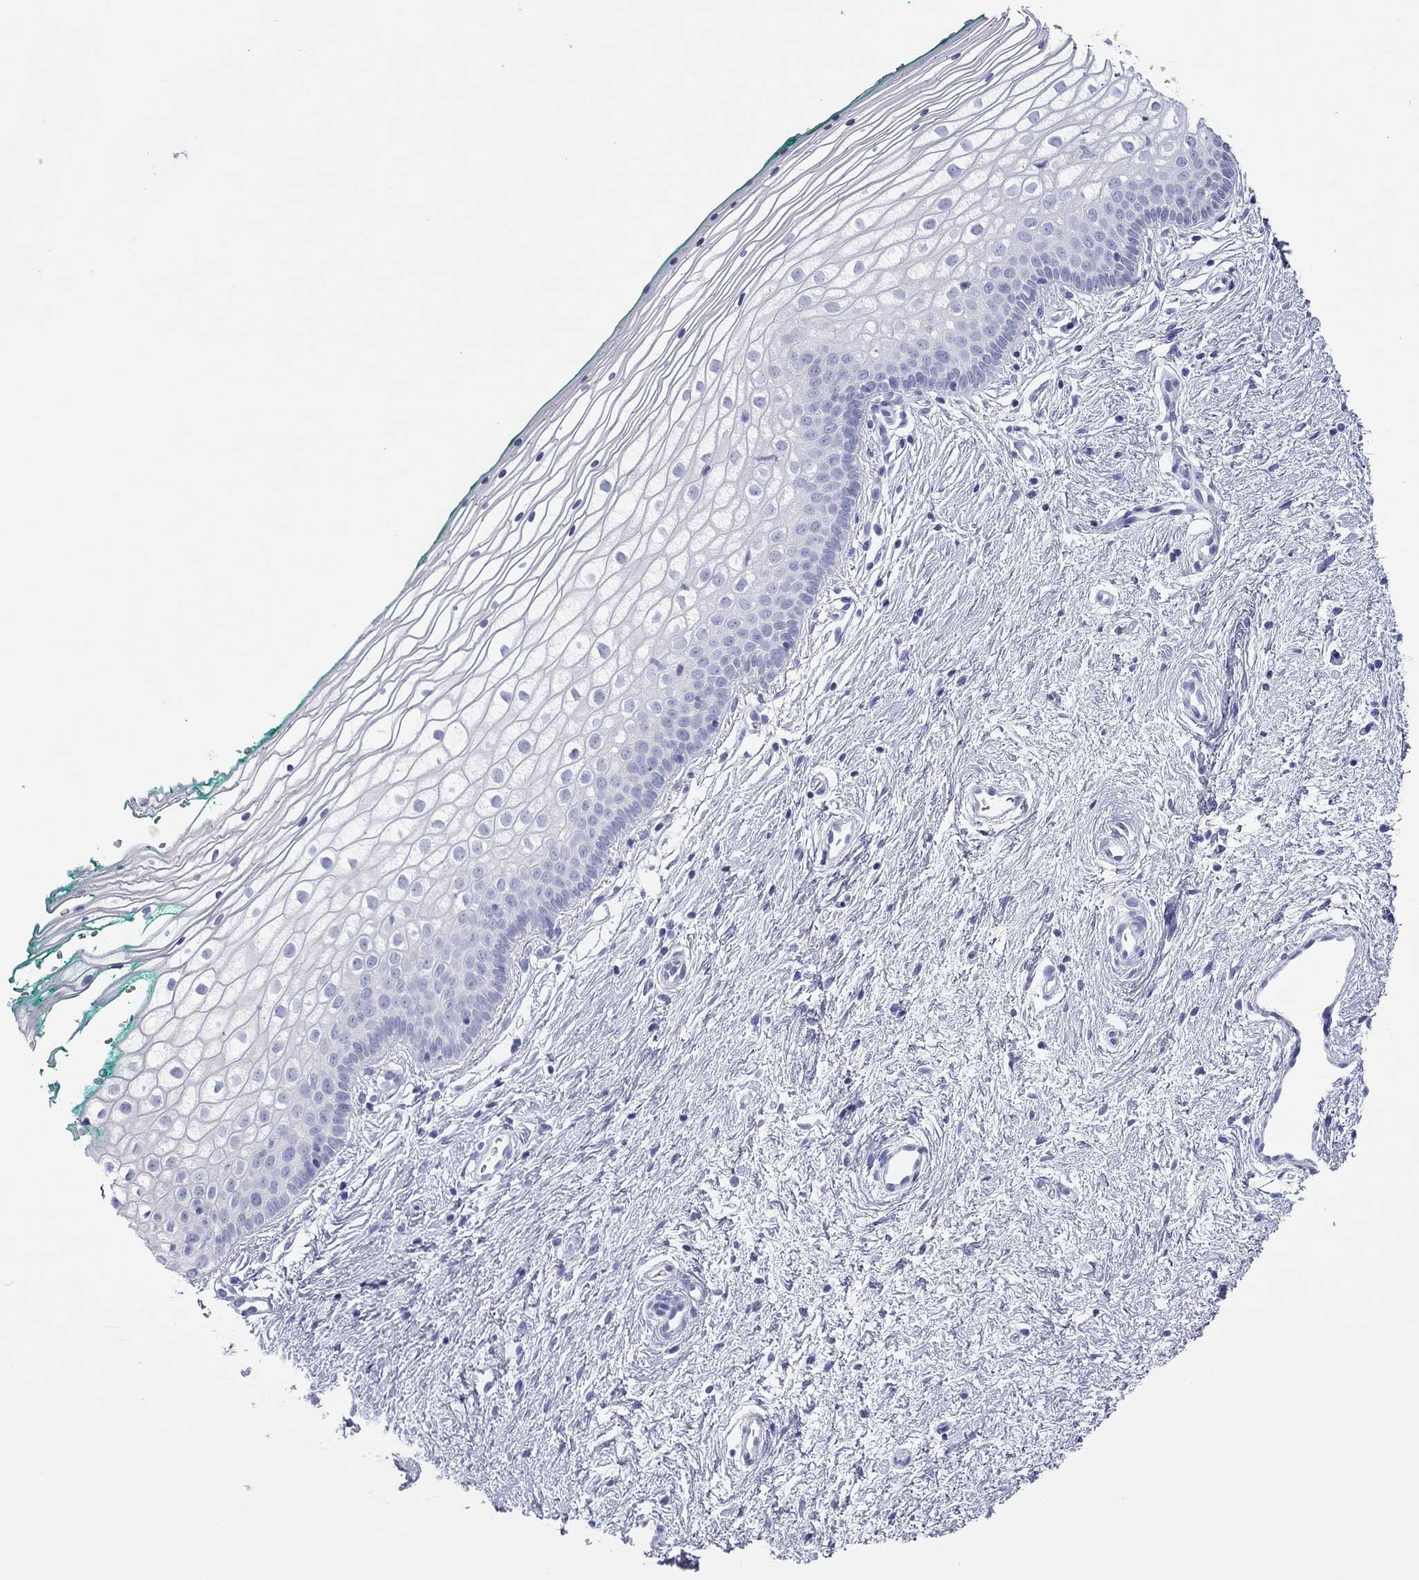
{"staining": {"intensity": "negative", "quantity": "none", "location": "none"}, "tissue": "vagina", "cell_type": "Squamous epithelial cells", "image_type": "normal", "snomed": [{"axis": "morphology", "description": "Normal tissue, NOS"}, {"axis": "topography", "description": "Vagina"}], "caption": "A micrograph of vagina stained for a protein reveals no brown staining in squamous epithelial cells. The staining is performed using DAB (3,3'-diaminobenzidine) brown chromogen with nuclei counter-stained in using hematoxylin.", "gene": "VSIG10", "patient": {"sex": "female", "age": 36}}